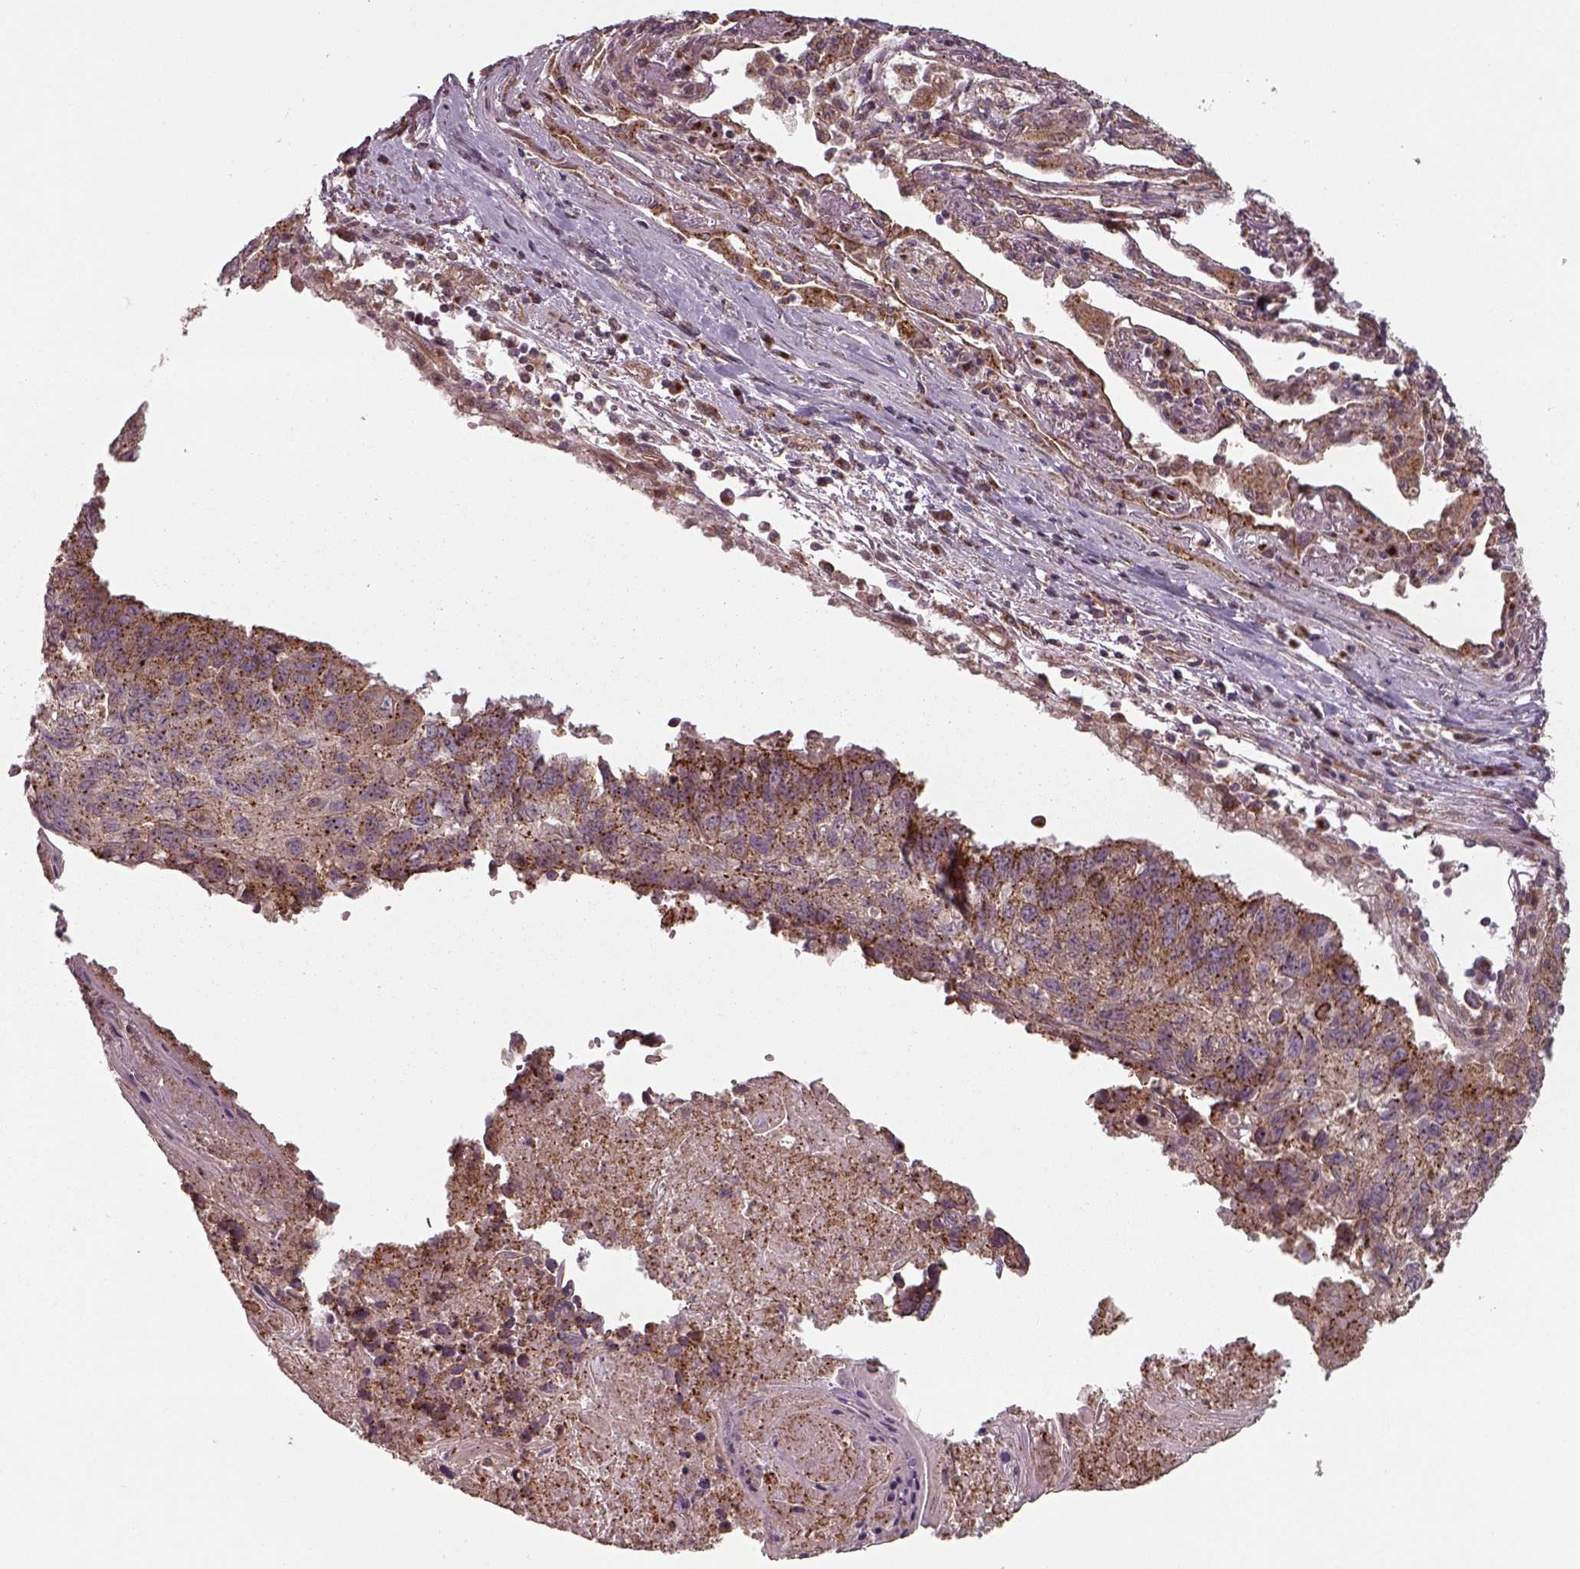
{"staining": {"intensity": "strong", "quantity": ">75%", "location": "cytoplasmic/membranous"}, "tissue": "lung cancer", "cell_type": "Tumor cells", "image_type": "cancer", "snomed": [{"axis": "morphology", "description": "Squamous cell carcinoma, NOS"}, {"axis": "topography", "description": "Lung"}], "caption": "Immunohistochemistry of human lung cancer (squamous cell carcinoma) exhibits high levels of strong cytoplasmic/membranous positivity in about >75% of tumor cells.", "gene": "CHMP3", "patient": {"sex": "male", "age": 73}}